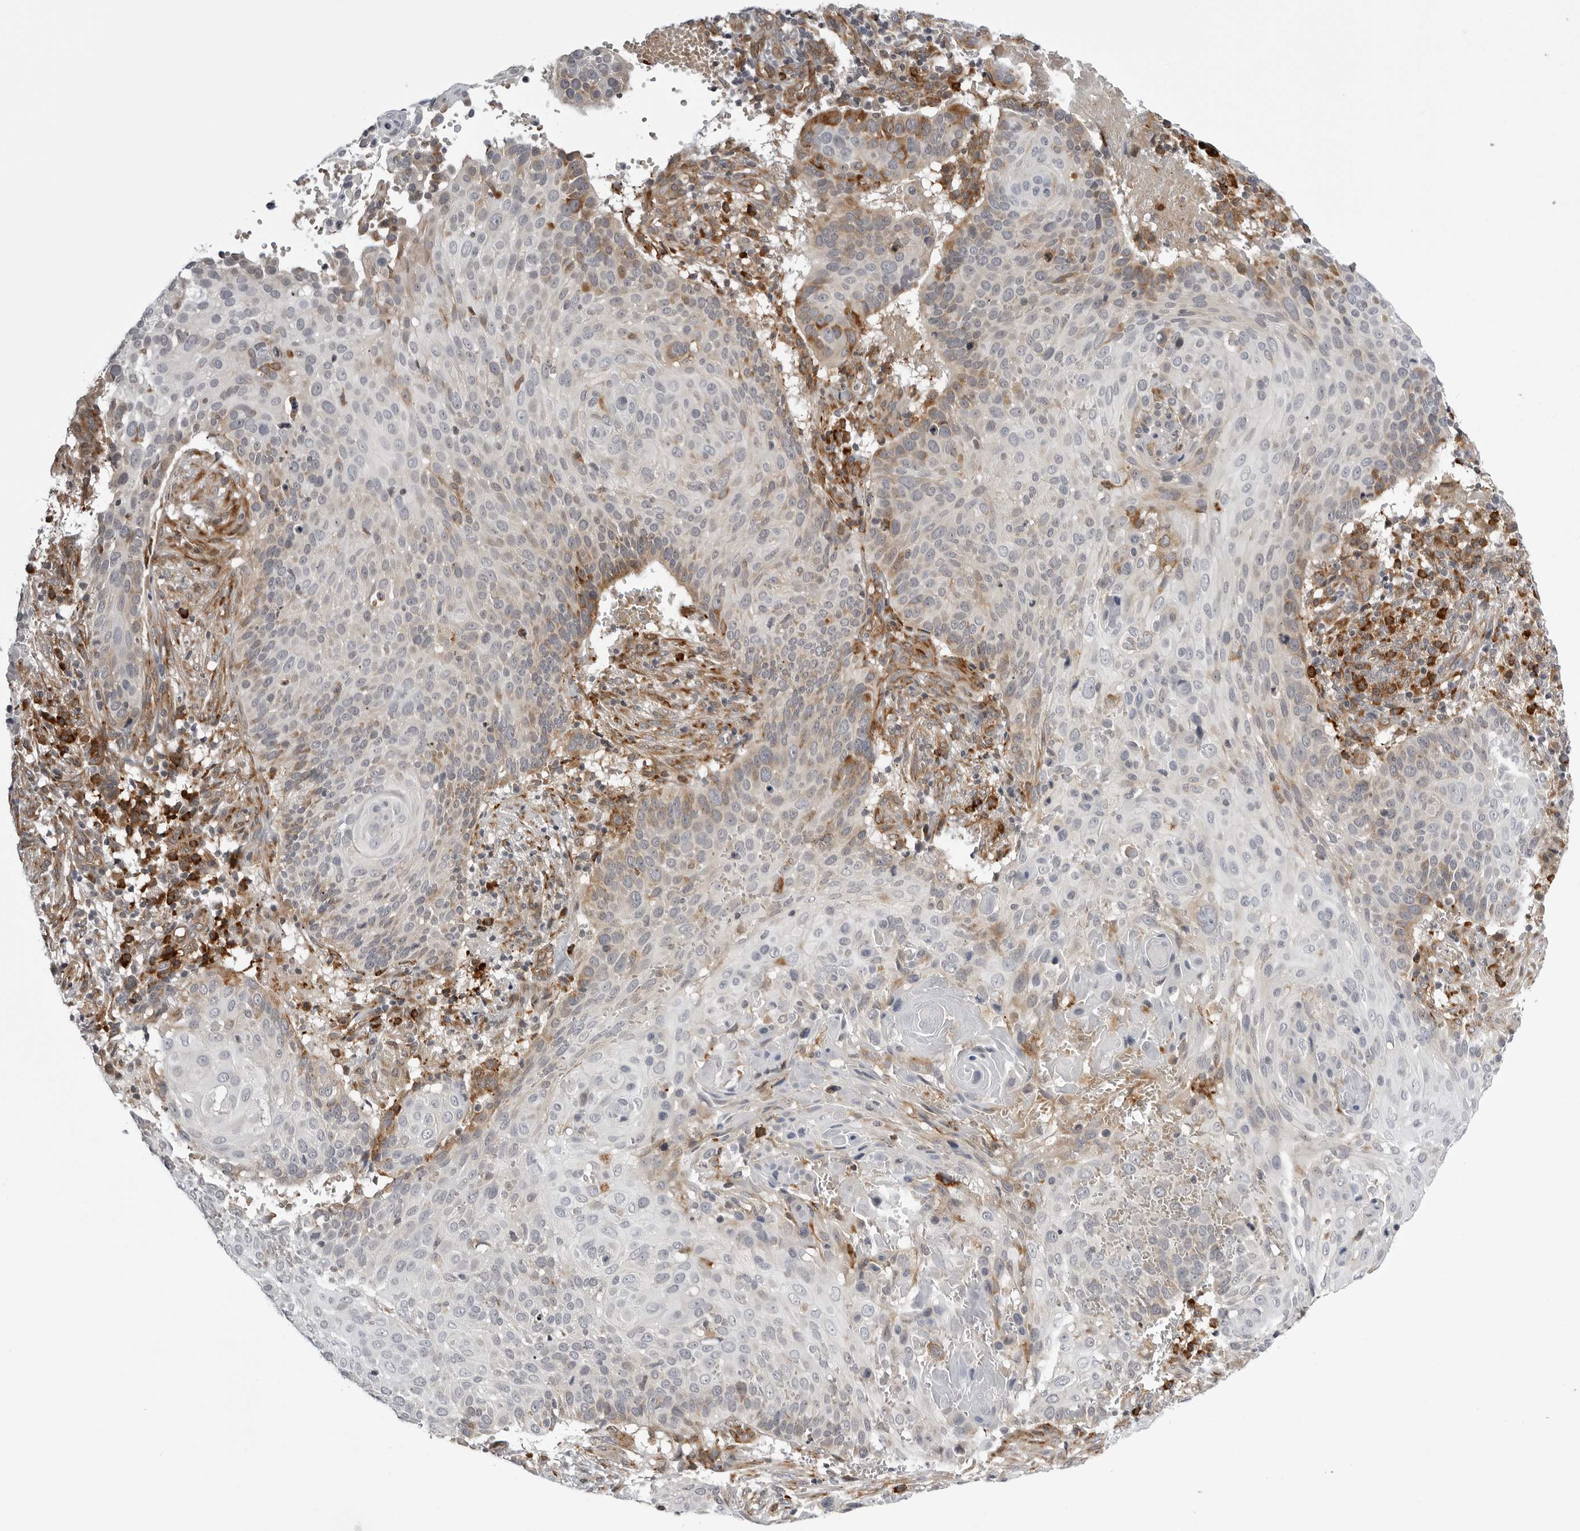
{"staining": {"intensity": "weak", "quantity": "<25%", "location": "cytoplasmic/membranous"}, "tissue": "cervical cancer", "cell_type": "Tumor cells", "image_type": "cancer", "snomed": [{"axis": "morphology", "description": "Squamous cell carcinoma, NOS"}, {"axis": "topography", "description": "Cervix"}], "caption": "IHC of cervical squamous cell carcinoma exhibits no expression in tumor cells.", "gene": "ARL5A", "patient": {"sex": "female", "age": 74}}